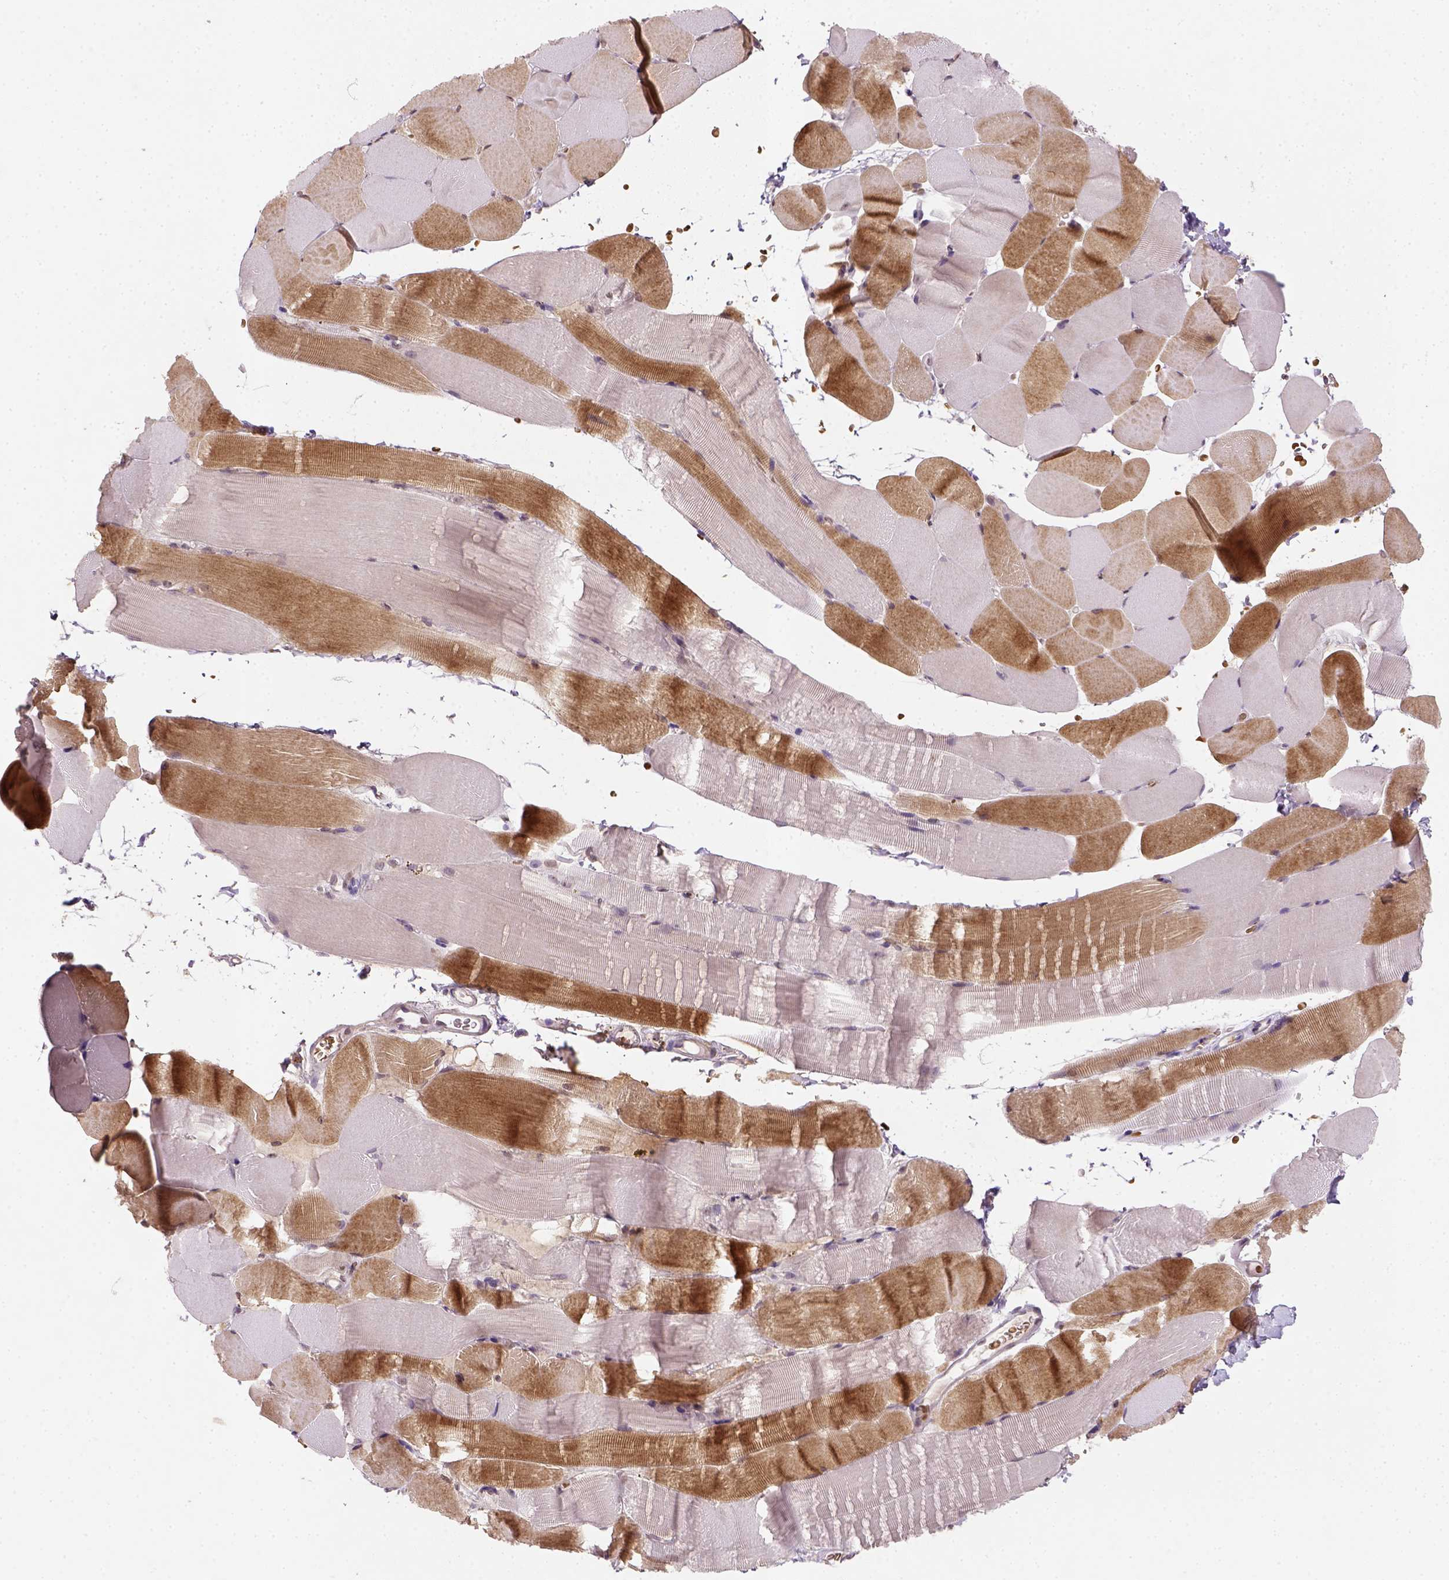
{"staining": {"intensity": "moderate", "quantity": "25%-75%", "location": "cytoplasmic/membranous"}, "tissue": "skeletal muscle", "cell_type": "Myocytes", "image_type": "normal", "snomed": [{"axis": "morphology", "description": "Normal tissue, NOS"}, {"axis": "topography", "description": "Skeletal muscle"}], "caption": "Immunohistochemistry (IHC) of benign human skeletal muscle exhibits medium levels of moderate cytoplasmic/membranous expression in about 25%-75% of myocytes.", "gene": "NUDT3", "patient": {"sex": "female", "age": 37}}